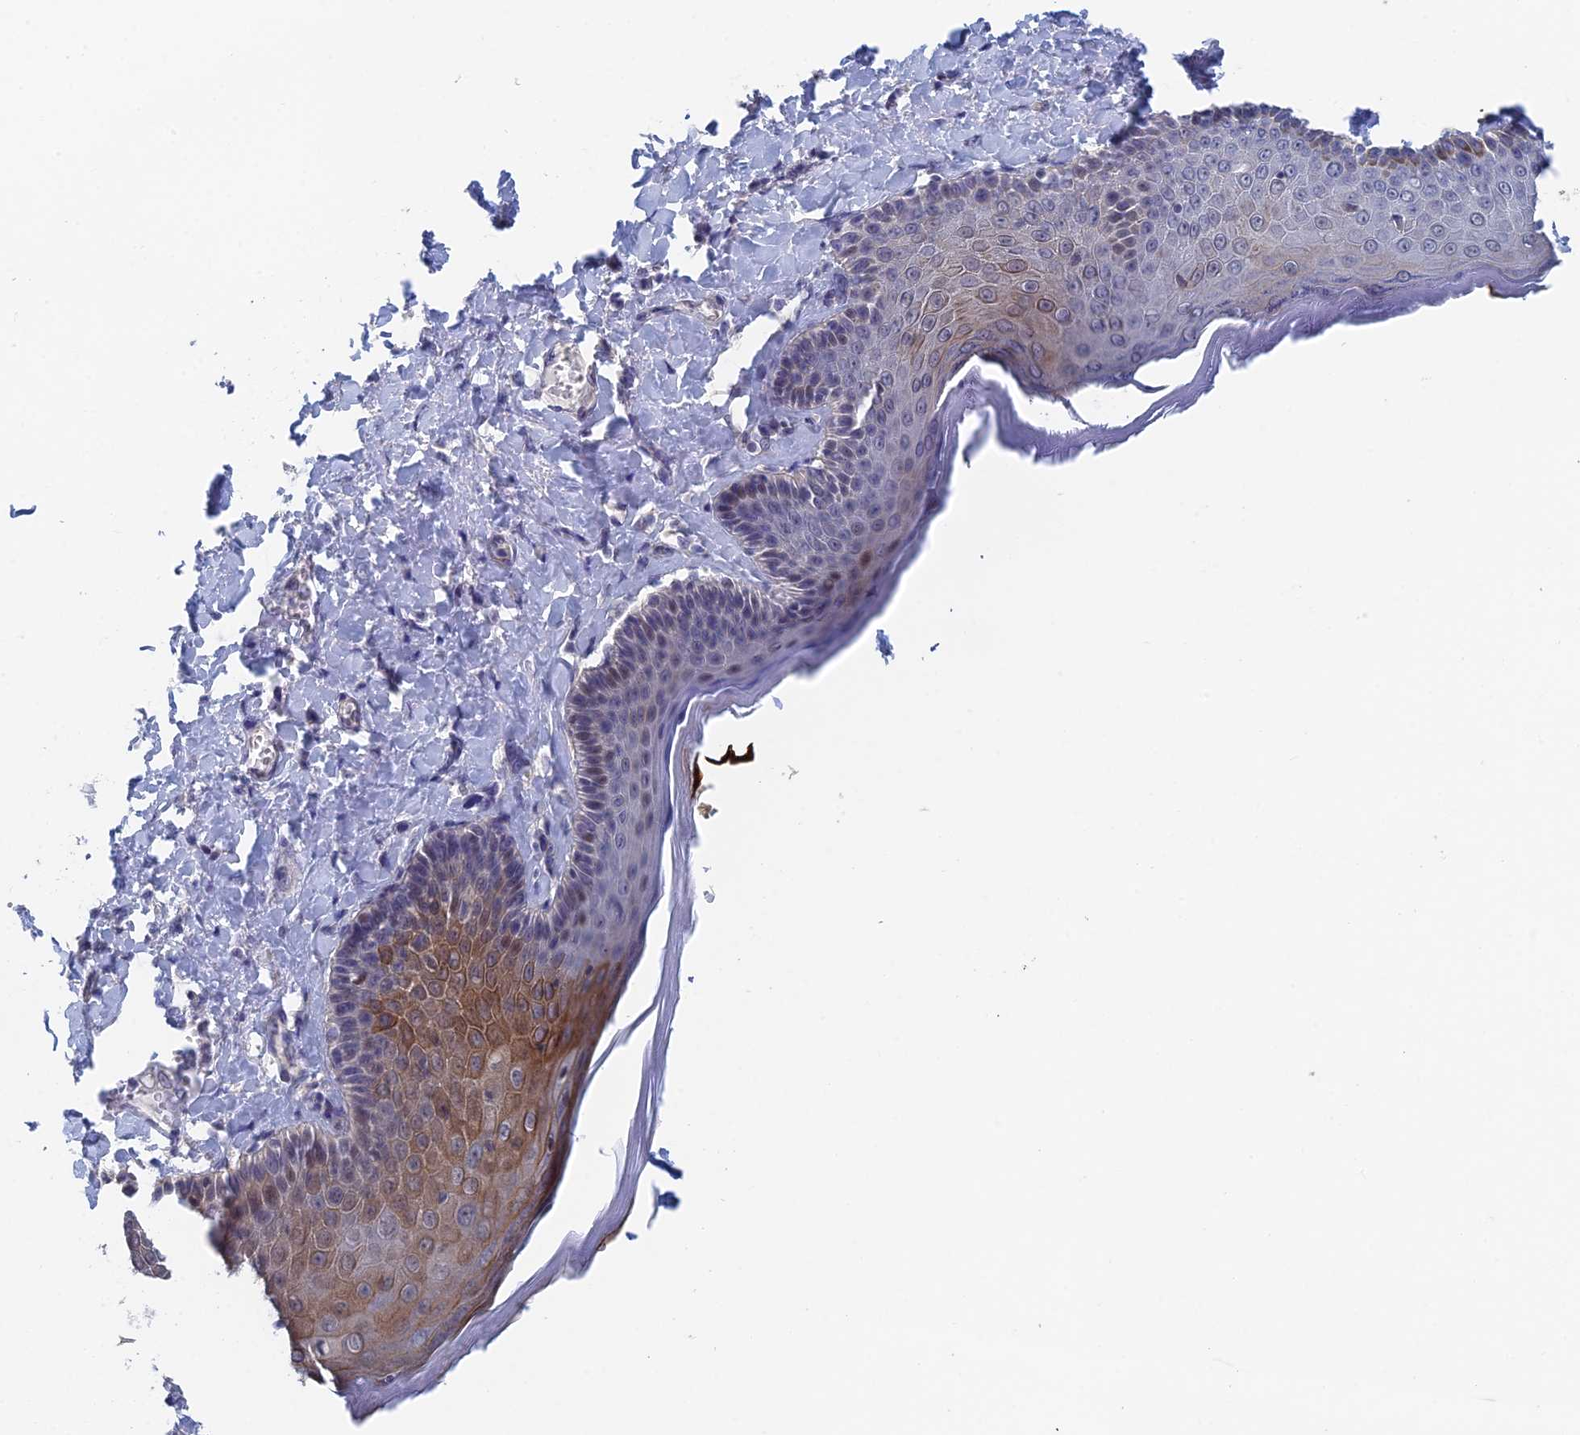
{"staining": {"intensity": "moderate", "quantity": "<25%", "location": "cytoplasmic/membranous"}, "tissue": "skin", "cell_type": "Epidermal cells", "image_type": "normal", "snomed": [{"axis": "morphology", "description": "Normal tissue, NOS"}, {"axis": "topography", "description": "Anal"}], "caption": "Normal skin displays moderate cytoplasmic/membranous expression in approximately <25% of epidermal cells.", "gene": "GMNC", "patient": {"sex": "male", "age": 69}}